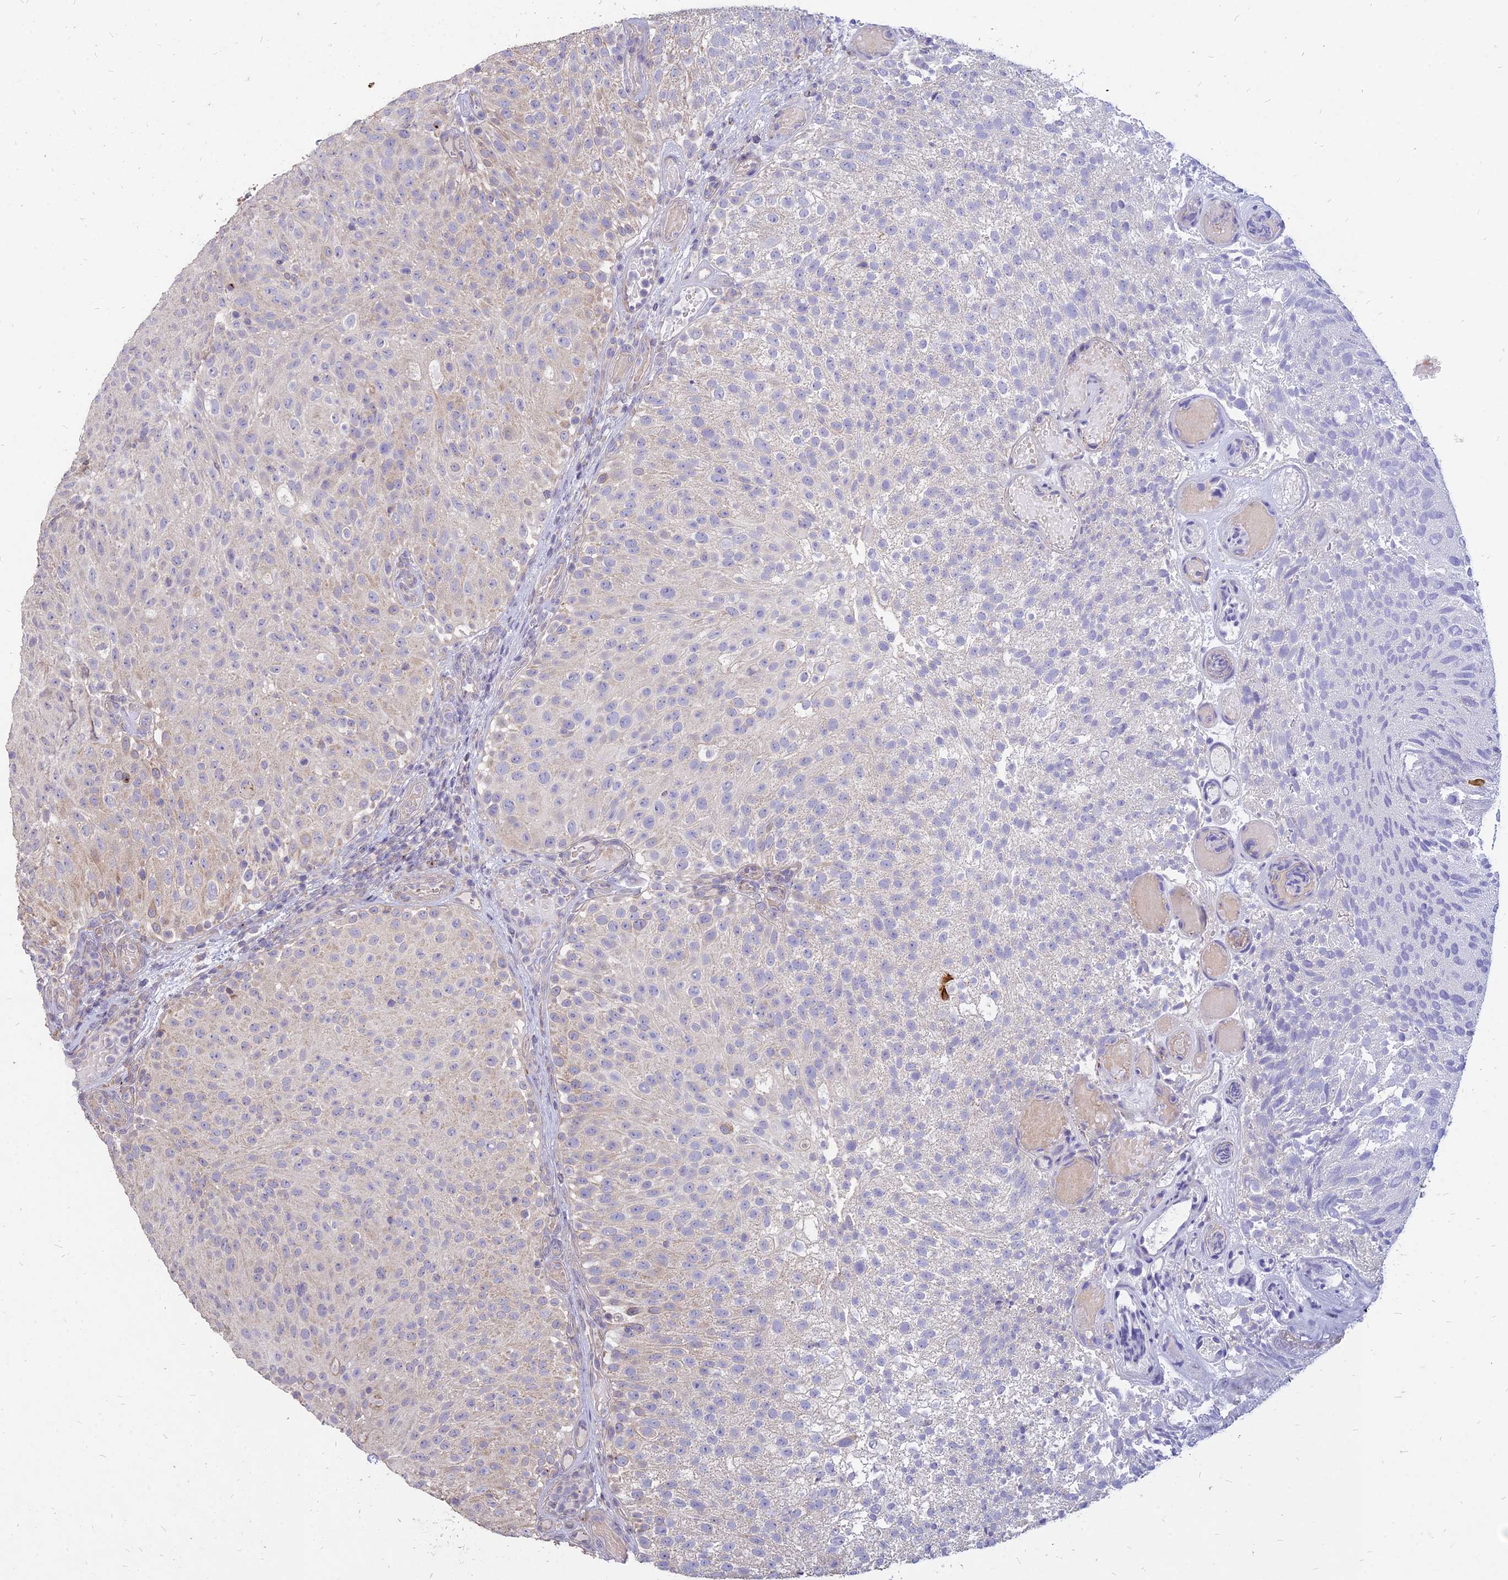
{"staining": {"intensity": "weak", "quantity": "25%-75%", "location": "cytoplasmic/membranous"}, "tissue": "urothelial cancer", "cell_type": "Tumor cells", "image_type": "cancer", "snomed": [{"axis": "morphology", "description": "Urothelial carcinoma, Low grade"}, {"axis": "topography", "description": "Urinary bladder"}], "caption": "Weak cytoplasmic/membranous expression is present in approximately 25%-75% of tumor cells in urothelial cancer. Ihc stains the protein in brown and the nuclei are stained blue.", "gene": "ST3GAL6", "patient": {"sex": "male", "age": 78}}